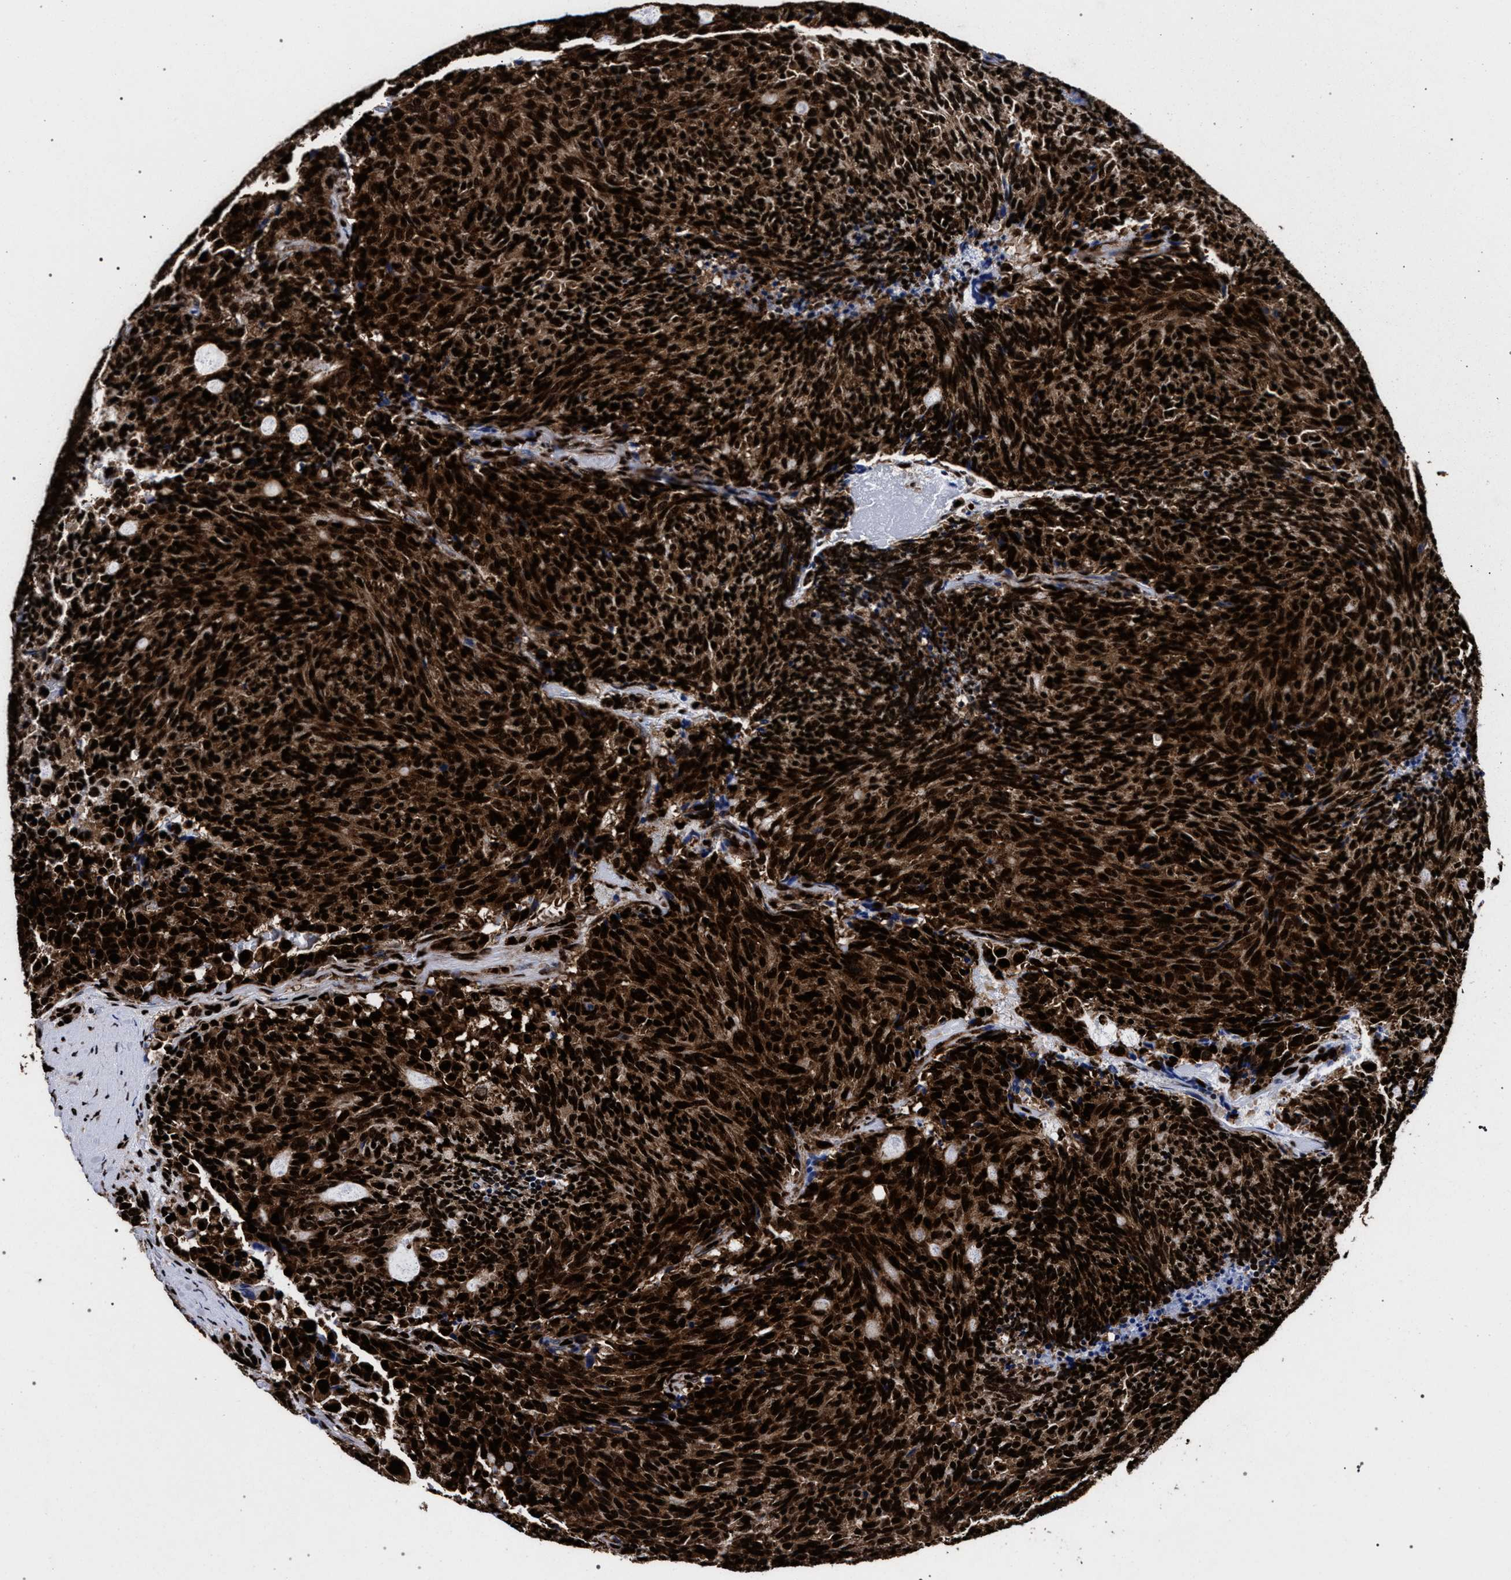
{"staining": {"intensity": "strong", "quantity": ">75%", "location": "cytoplasmic/membranous,nuclear"}, "tissue": "carcinoid", "cell_type": "Tumor cells", "image_type": "cancer", "snomed": [{"axis": "morphology", "description": "Carcinoid, malignant, NOS"}, {"axis": "topography", "description": "Pancreas"}], "caption": "DAB (3,3'-diaminobenzidine) immunohistochemical staining of carcinoid displays strong cytoplasmic/membranous and nuclear protein expression in approximately >75% of tumor cells.", "gene": "HNRNPA1", "patient": {"sex": "female", "age": 54}}